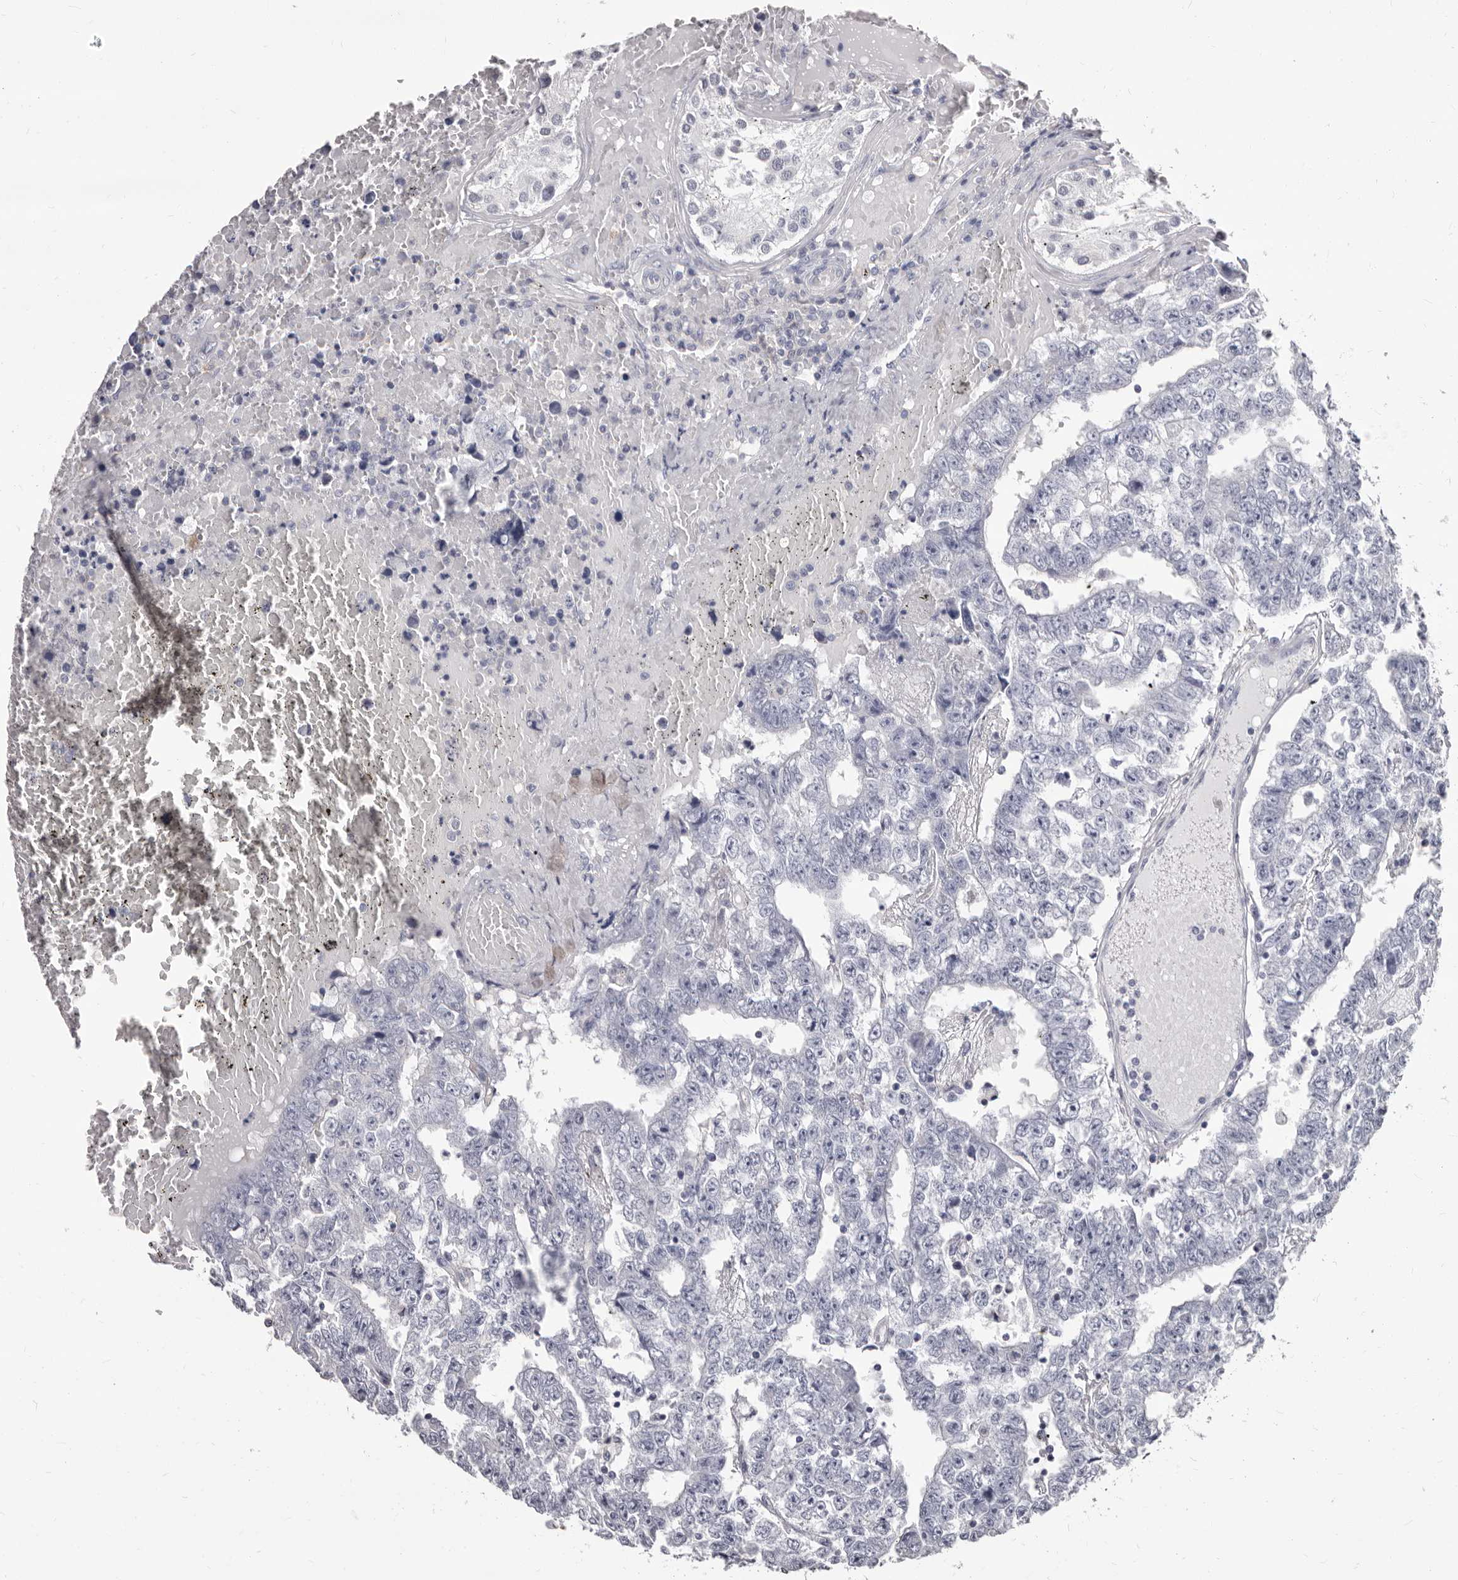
{"staining": {"intensity": "negative", "quantity": "none", "location": "none"}, "tissue": "testis cancer", "cell_type": "Tumor cells", "image_type": "cancer", "snomed": [{"axis": "morphology", "description": "Carcinoma, Embryonal, NOS"}, {"axis": "topography", "description": "Testis"}], "caption": "Tumor cells show no significant positivity in testis cancer. (DAB (3,3'-diaminobenzidine) immunohistochemistry (IHC) visualized using brightfield microscopy, high magnification).", "gene": "NIBAN1", "patient": {"sex": "male", "age": 25}}